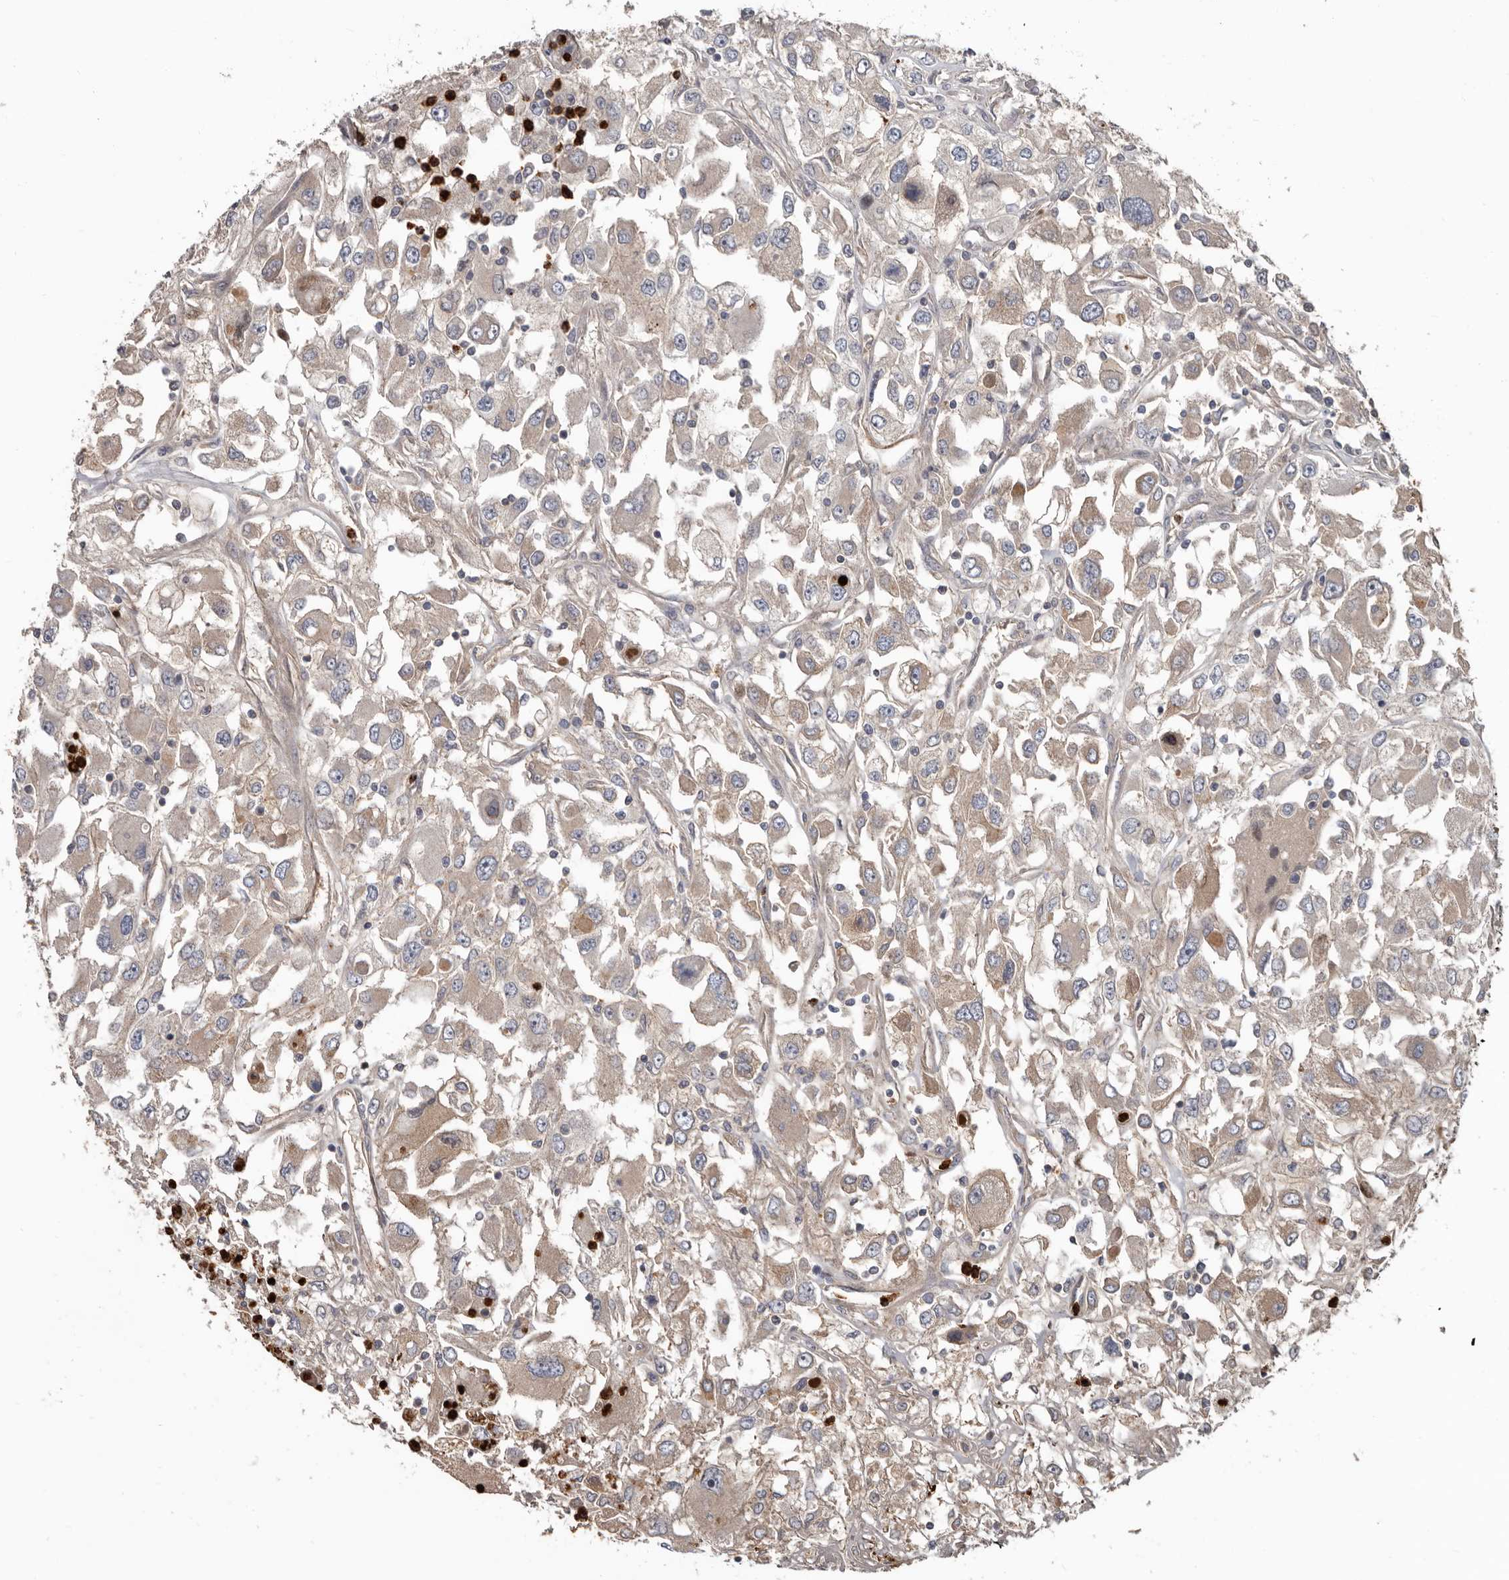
{"staining": {"intensity": "weak", "quantity": "25%-75%", "location": "cytoplasmic/membranous"}, "tissue": "renal cancer", "cell_type": "Tumor cells", "image_type": "cancer", "snomed": [{"axis": "morphology", "description": "Adenocarcinoma, NOS"}, {"axis": "topography", "description": "Kidney"}], "caption": "This is an image of IHC staining of renal cancer, which shows weak staining in the cytoplasmic/membranous of tumor cells.", "gene": "ARHGEF5", "patient": {"sex": "female", "age": 52}}